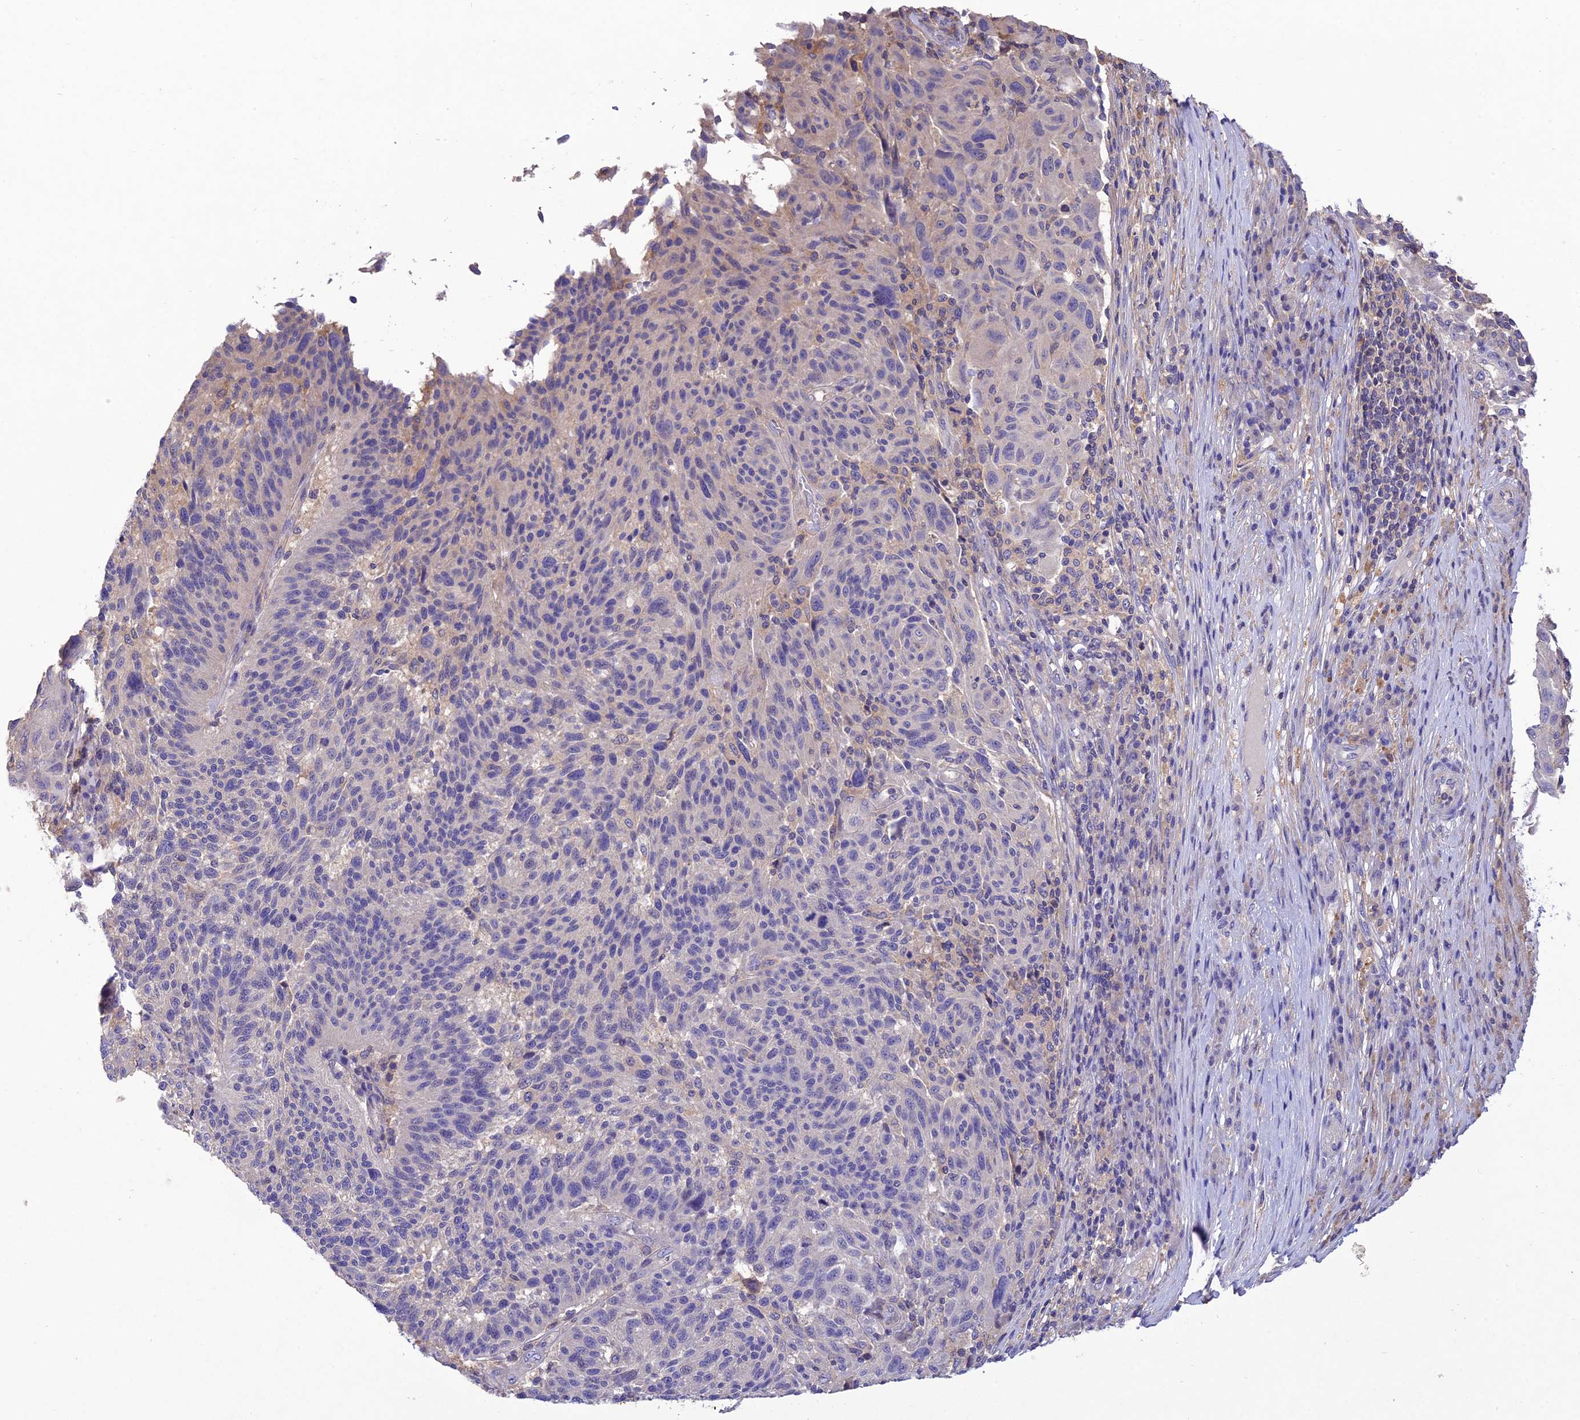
{"staining": {"intensity": "negative", "quantity": "none", "location": "none"}, "tissue": "melanoma", "cell_type": "Tumor cells", "image_type": "cancer", "snomed": [{"axis": "morphology", "description": "Malignant melanoma, NOS"}, {"axis": "topography", "description": "Skin"}], "caption": "An image of human malignant melanoma is negative for staining in tumor cells.", "gene": "SNX24", "patient": {"sex": "male", "age": 53}}